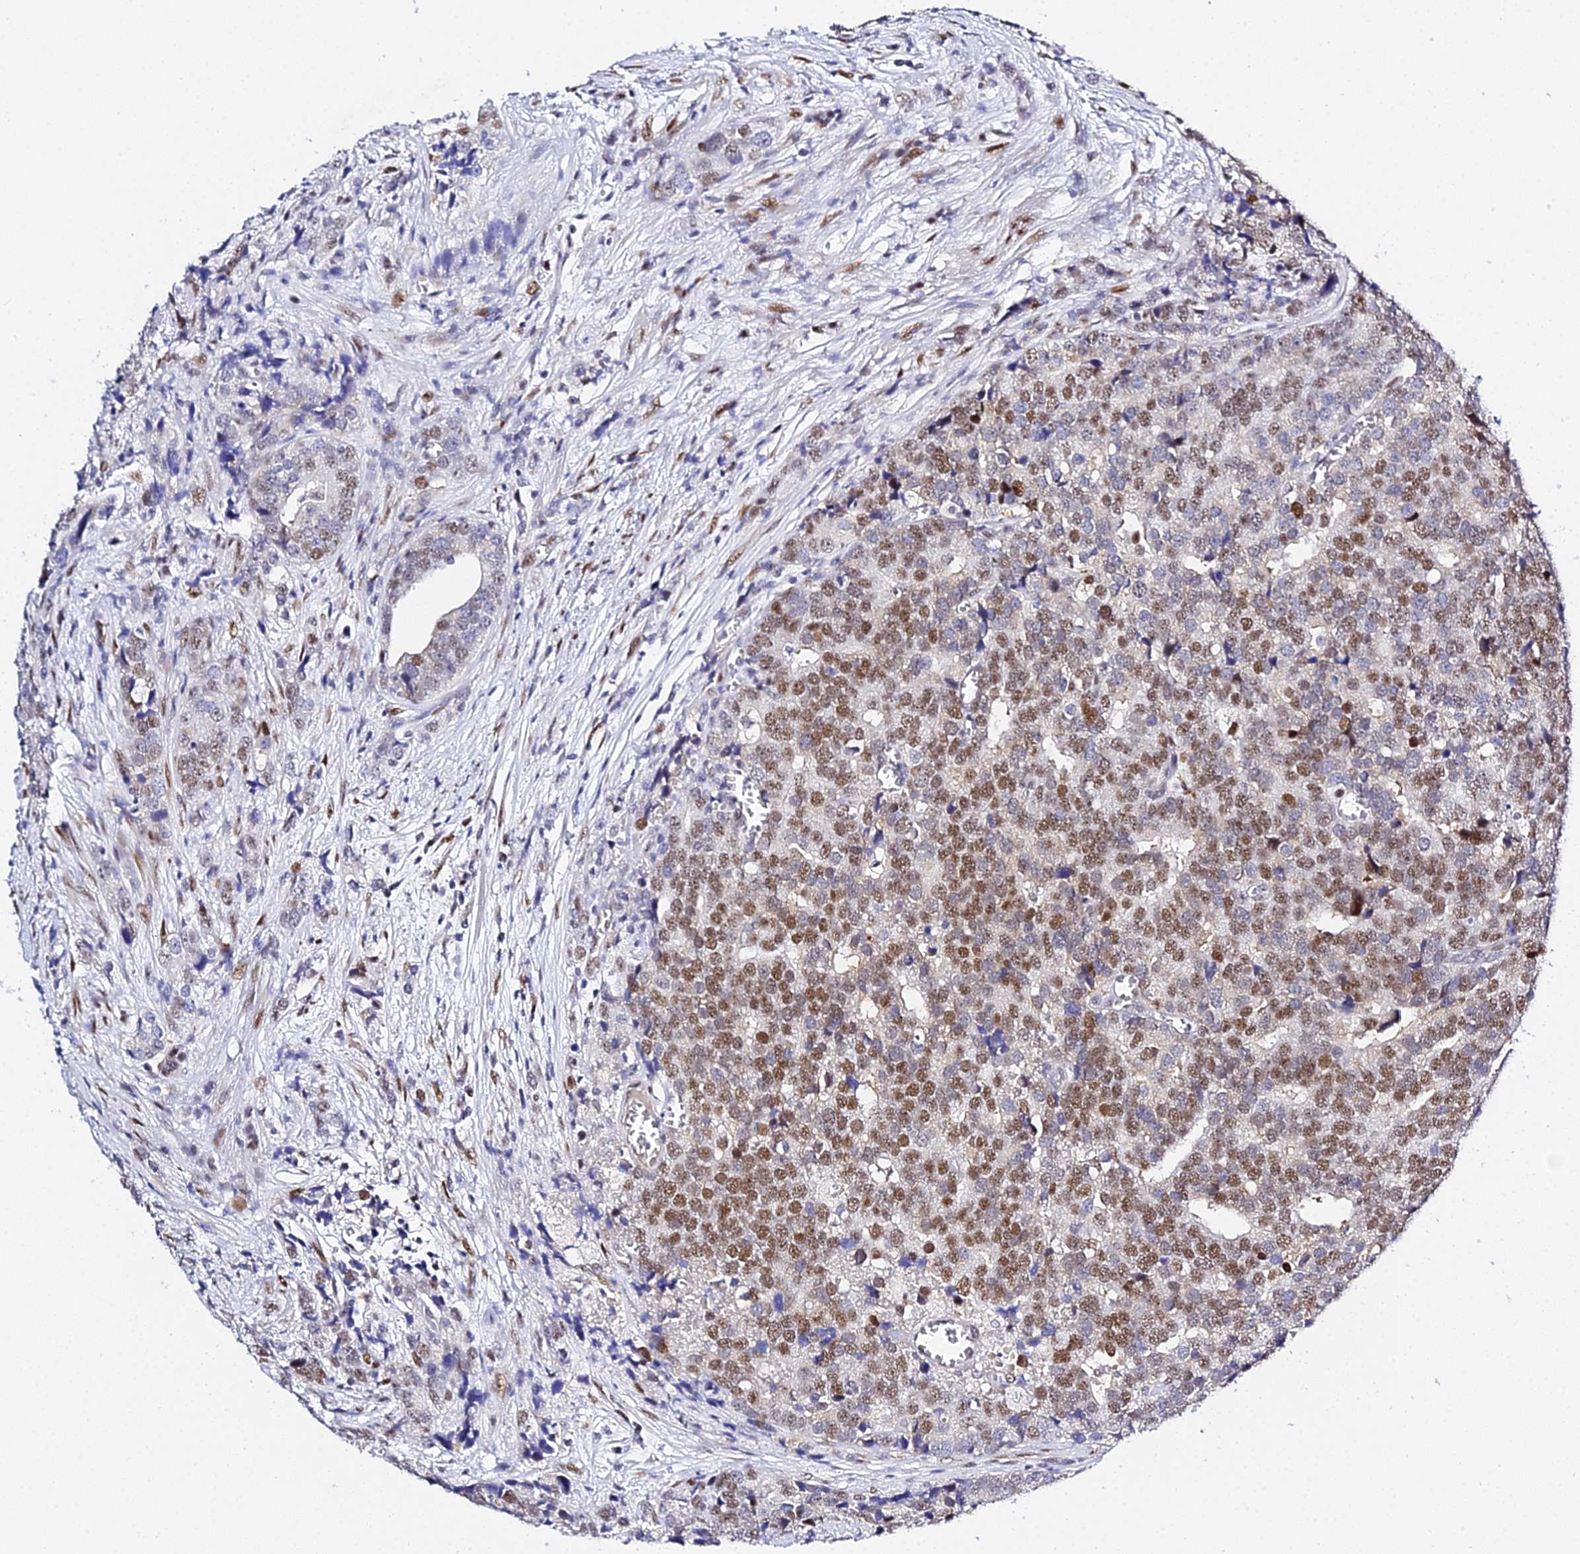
{"staining": {"intensity": "moderate", "quantity": ">75%", "location": "nuclear"}, "tissue": "prostate cancer", "cell_type": "Tumor cells", "image_type": "cancer", "snomed": [{"axis": "morphology", "description": "Adenocarcinoma, High grade"}, {"axis": "topography", "description": "Prostate"}], "caption": "A photomicrograph of prostate cancer stained for a protein displays moderate nuclear brown staining in tumor cells.", "gene": "POFUT2", "patient": {"sex": "male", "age": 71}}